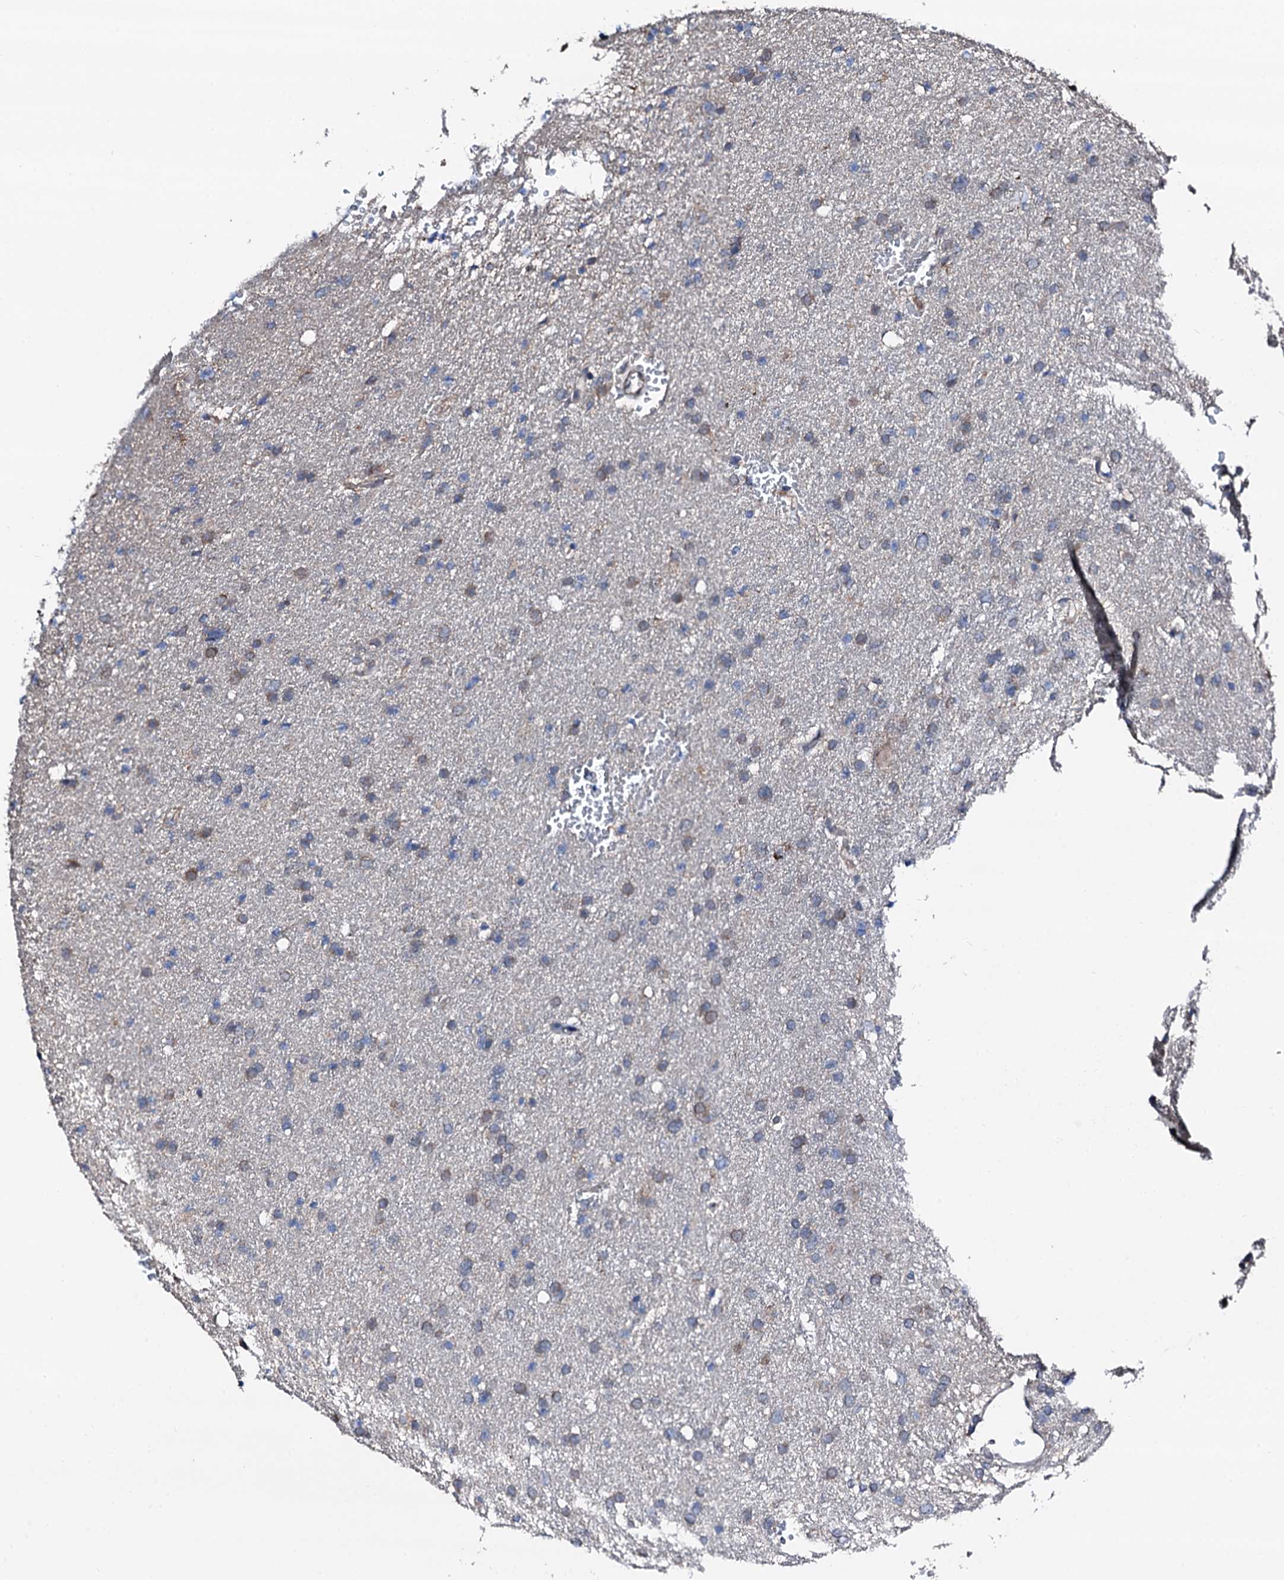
{"staining": {"intensity": "weak", "quantity": "<25%", "location": "cytoplasmic/membranous"}, "tissue": "glioma", "cell_type": "Tumor cells", "image_type": "cancer", "snomed": [{"axis": "morphology", "description": "Glioma, malignant, High grade"}, {"axis": "topography", "description": "Cerebral cortex"}], "caption": "Photomicrograph shows no protein expression in tumor cells of high-grade glioma (malignant) tissue.", "gene": "TRAFD1", "patient": {"sex": "female", "age": 36}}